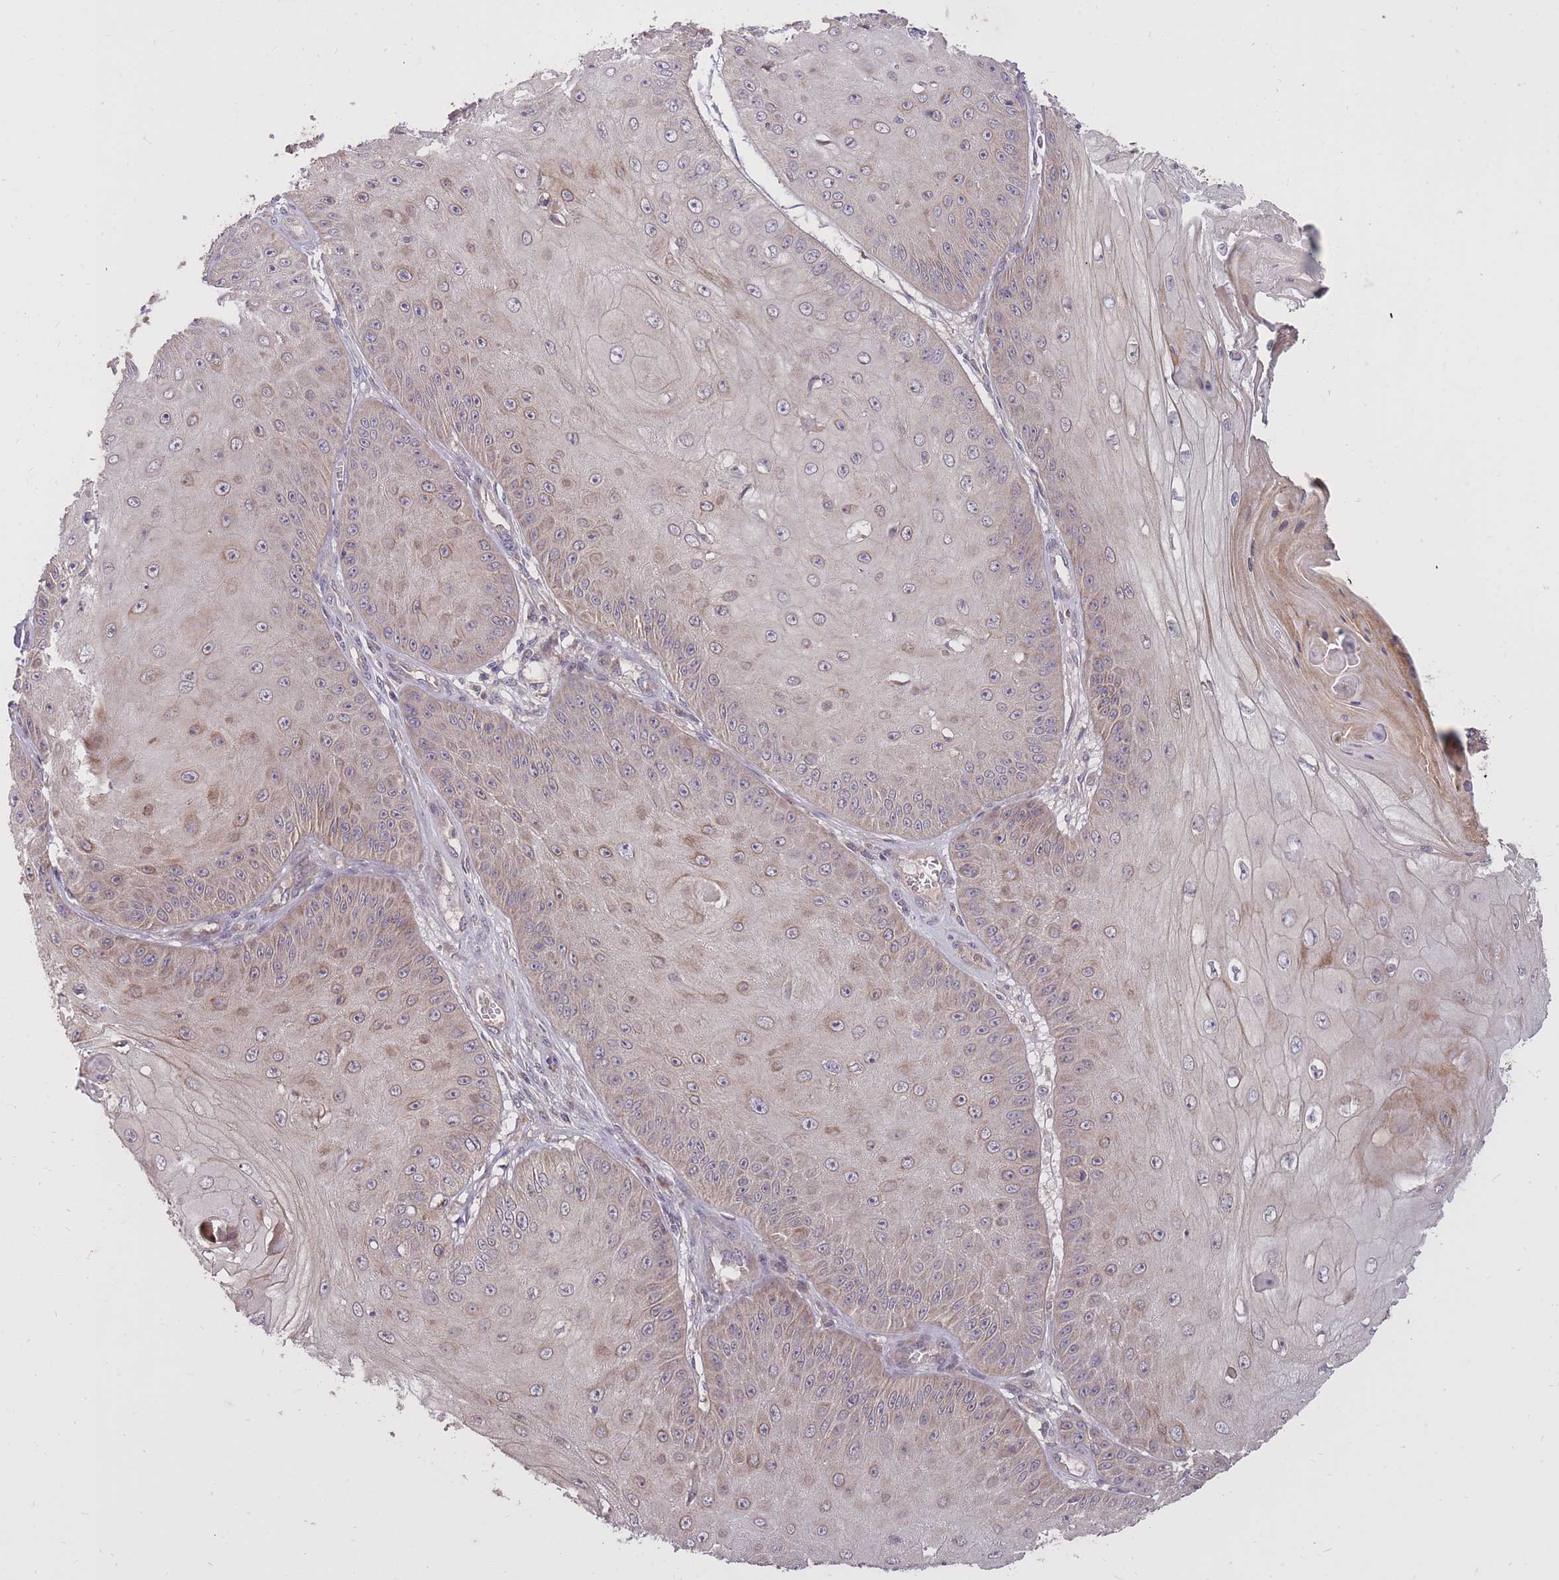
{"staining": {"intensity": "weak", "quantity": "25%-75%", "location": "cytoplasmic/membranous"}, "tissue": "skin cancer", "cell_type": "Tumor cells", "image_type": "cancer", "snomed": [{"axis": "morphology", "description": "Squamous cell carcinoma, NOS"}, {"axis": "topography", "description": "Skin"}], "caption": "Immunohistochemical staining of human squamous cell carcinoma (skin) reveals weak cytoplasmic/membranous protein staining in approximately 25%-75% of tumor cells.", "gene": "IGF2BP2", "patient": {"sex": "male", "age": 70}}